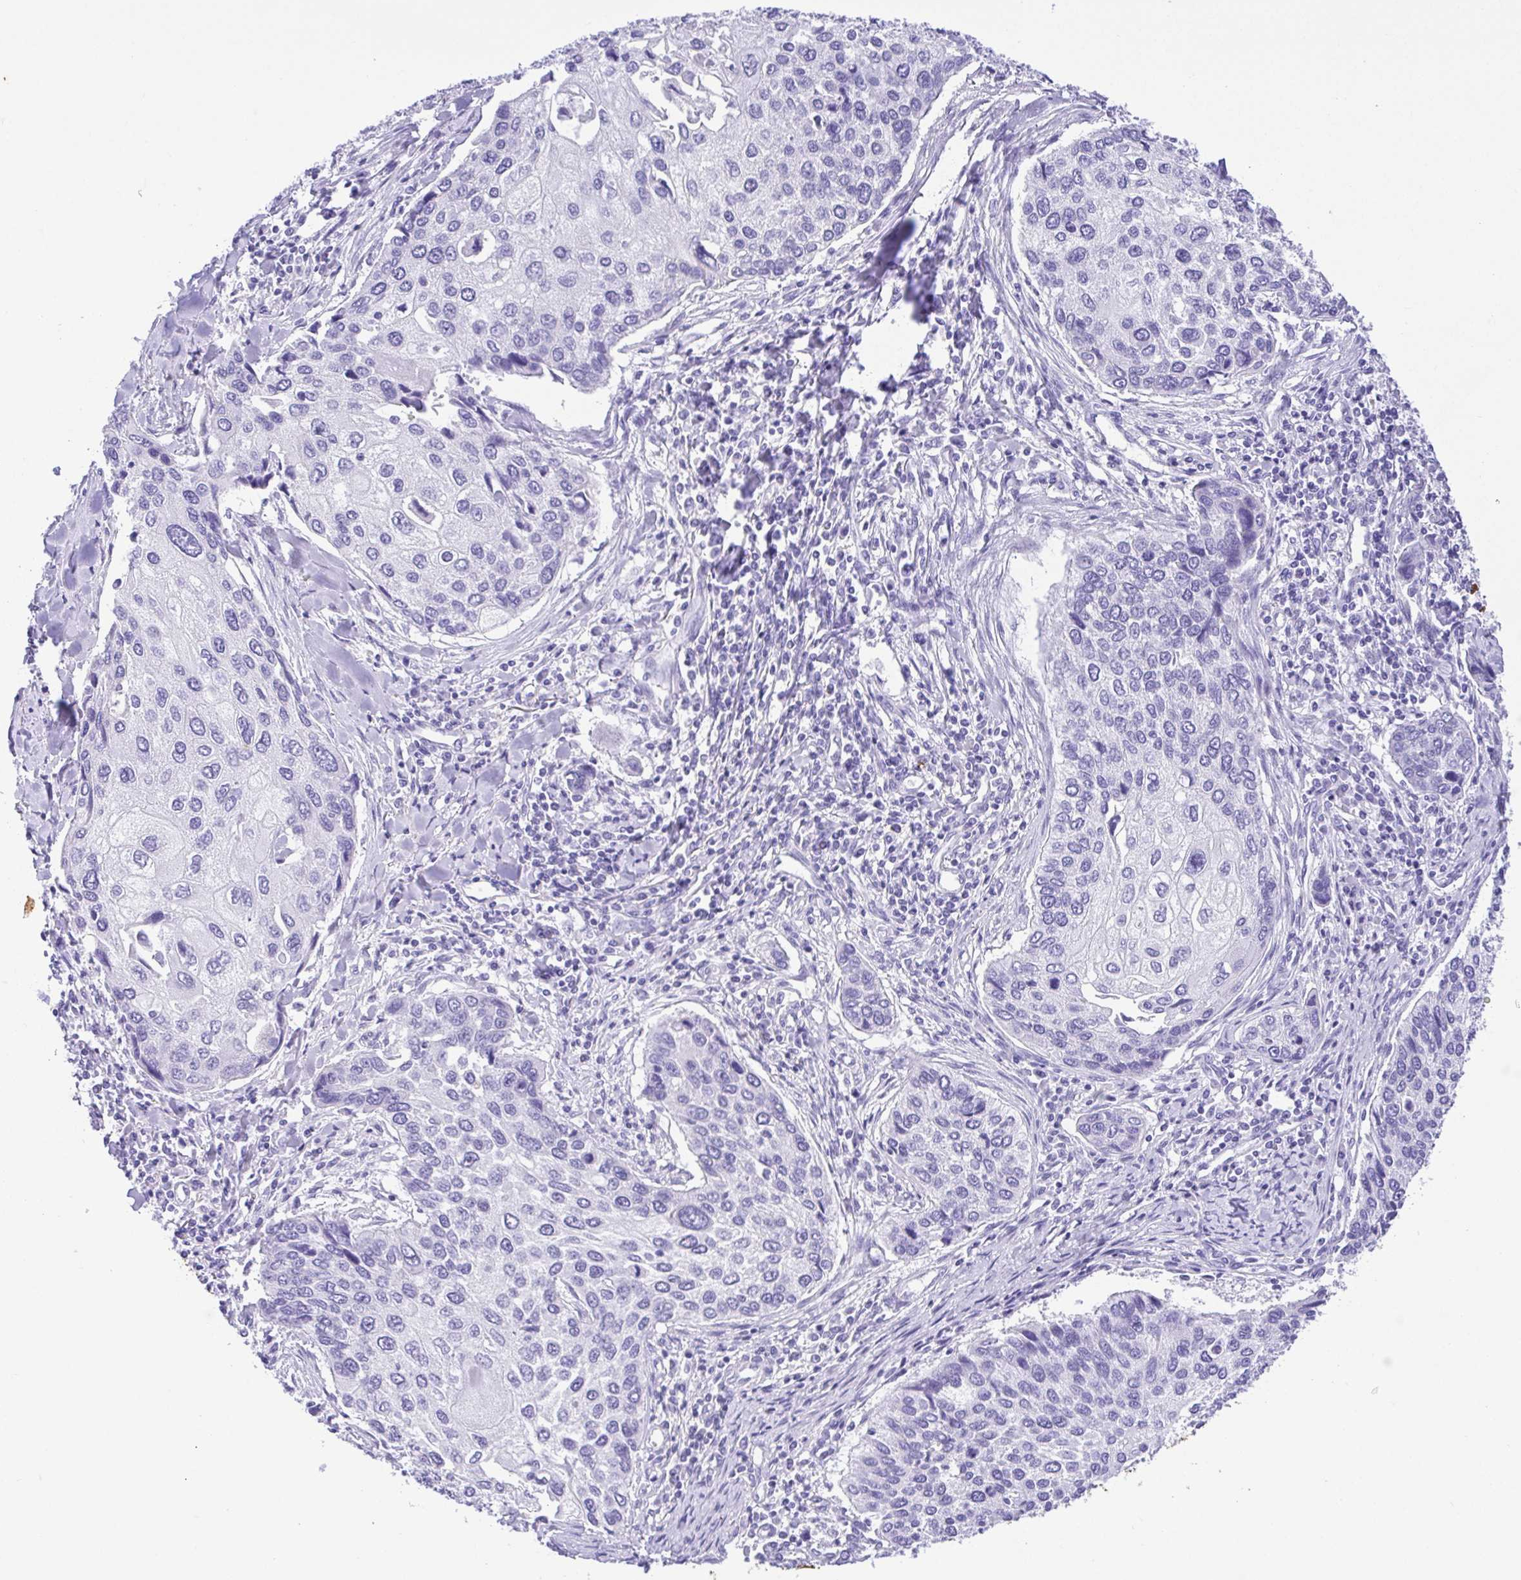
{"staining": {"intensity": "negative", "quantity": "none", "location": "none"}, "tissue": "lung cancer", "cell_type": "Tumor cells", "image_type": "cancer", "snomed": [{"axis": "morphology", "description": "Squamous cell carcinoma, NOS"}, {"axis": "morphology", "description": "Squamous cell carcinoma, metastatic, NOS"}, {"axis": "topography", "description": "Lung"}], "caption": "Tumor cells show no significant expression in metastatic squamous cell carcinoma (lung).", "gene": "CDSN", "patient": {"sex": "male", "age": 63}}